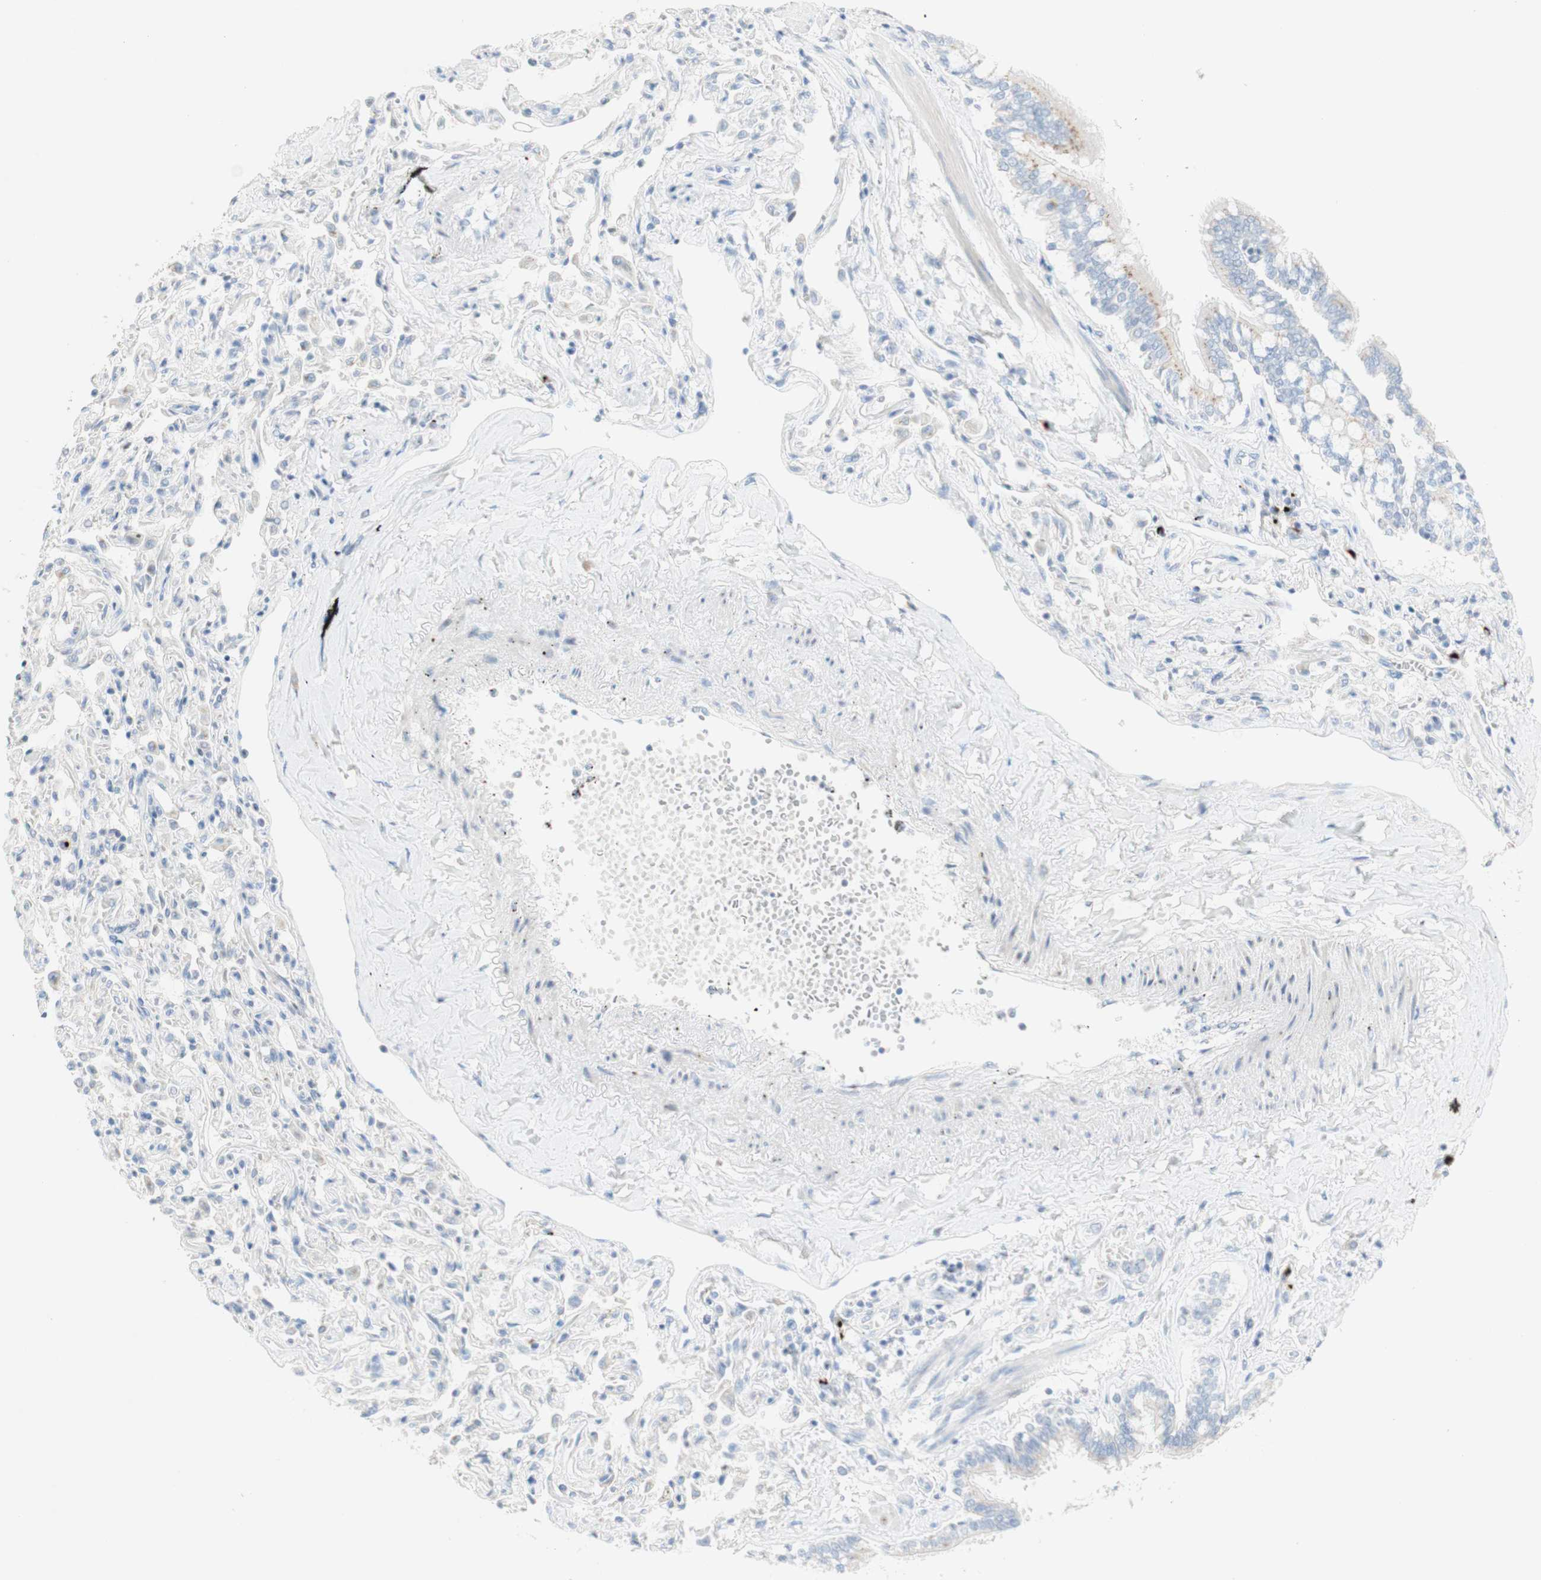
{"staining": {"intensity": "weak", "quantity": ">75%", "location": "cytoplasmic/membranous"}, "tissue": "bronchus", "cell_type": "Respiratory epithelial cells", "image_type": "normal", "snomed": [{"axis": "morphology", "description": "Normal tissue, NOS"}, {"axis": "topography", "description": "Bronchus"}, {"axis": "topography", "description": "Lung"}], "caption": "IHC image of normal bronchus: bronchus stained using immunohistochemistry reveals low levels of weak protein expression localized specifically in the cytoplasmic/membranous of respiratory epithelial cells, appearing as a cytoplasmic/membranous brown color.", "gene": "MANEA", "patient": {"sex": "male", "age": 64}}